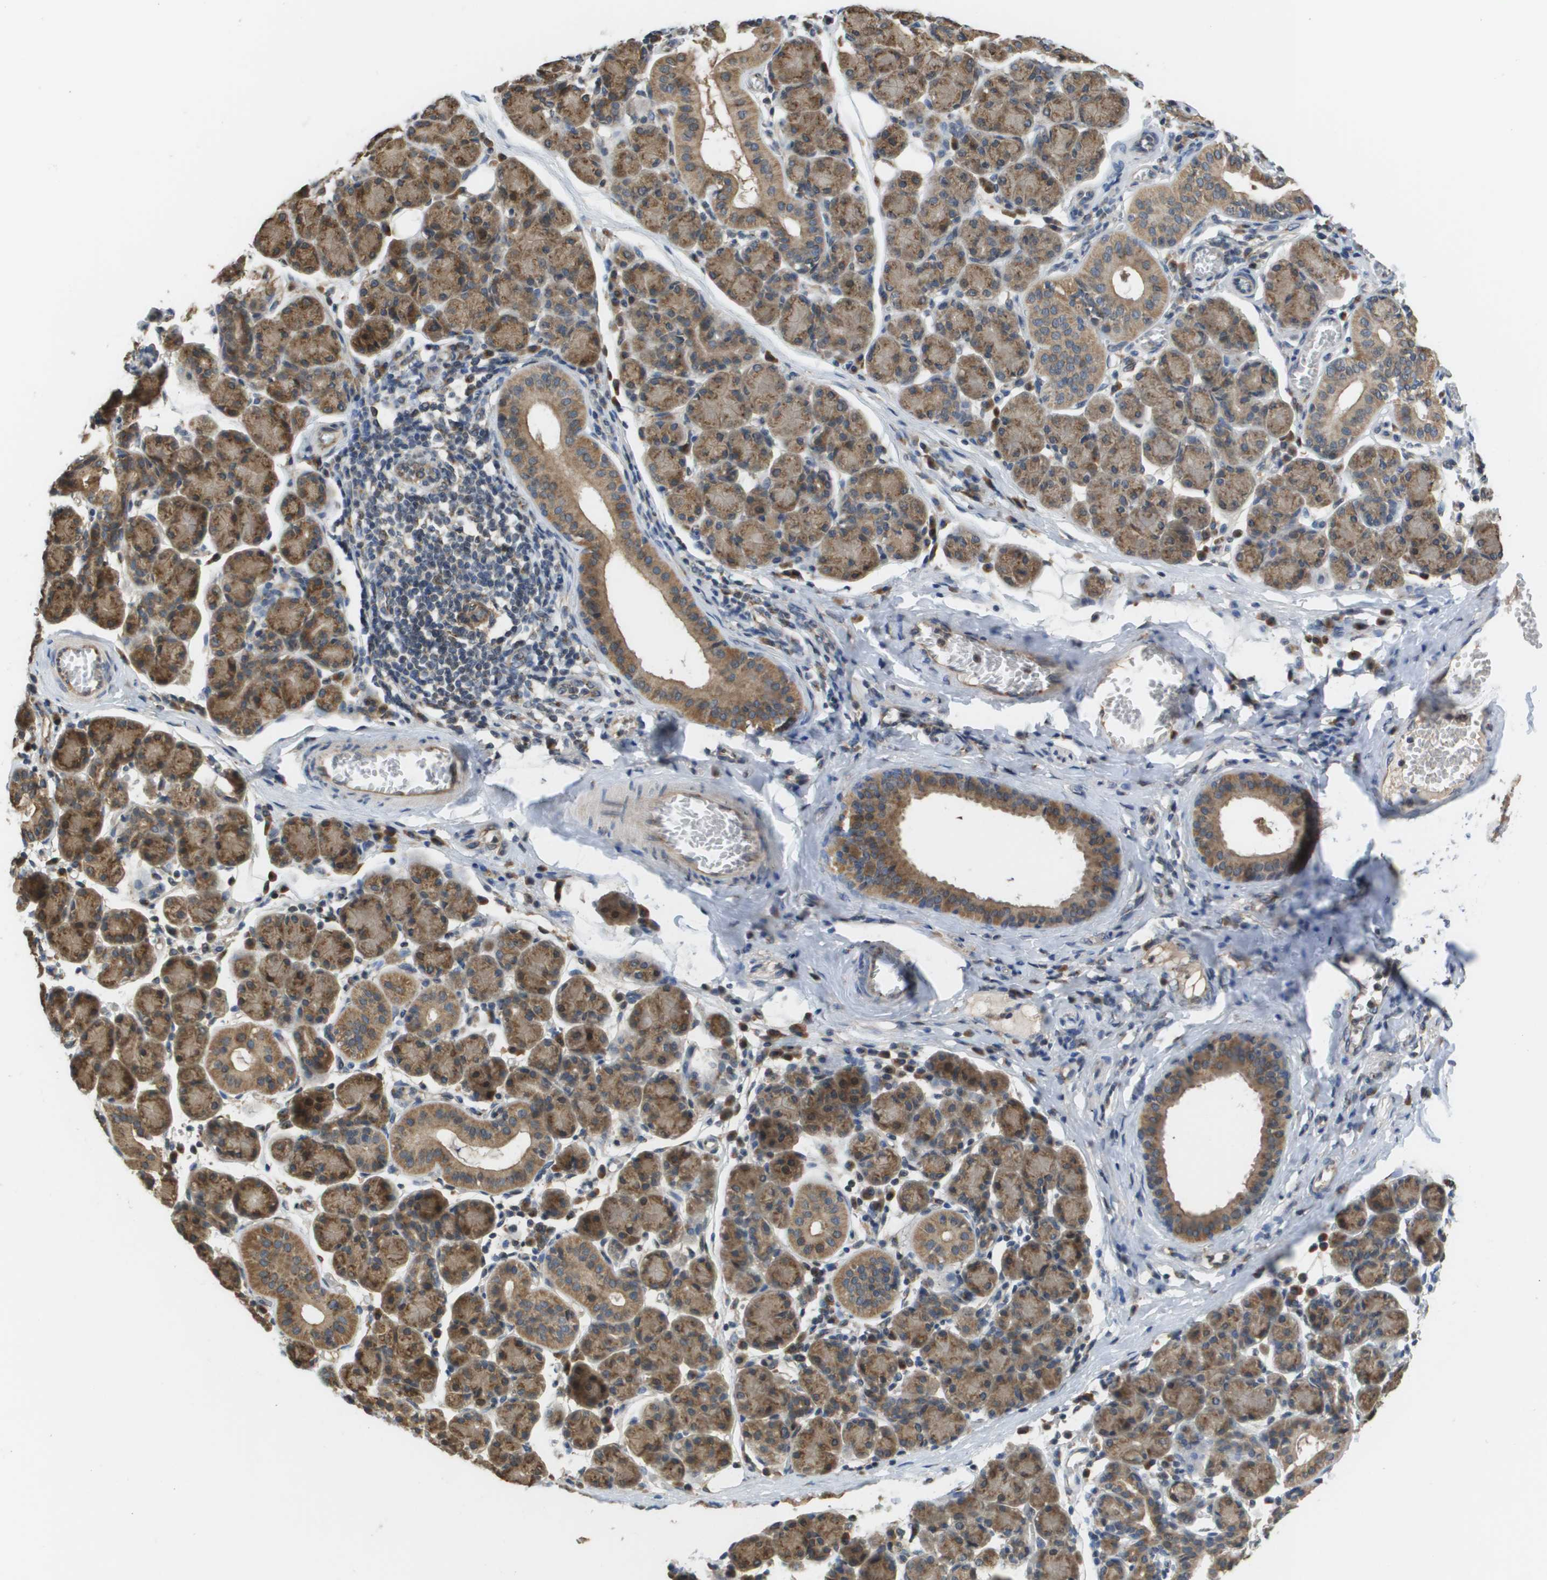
{"staining": {"intensity": "moderate", "quantity": ">75%", "location": "cytoplasmic/membranous"}, "tissue": "salivary gland", "cell_type": "Glandular cells", "image_type": "normal", "snomed": [{"axis": "morphology", "description": "Normal tissue, NOS"}, {"axis": "morphology", "description": "Inflammation, NOS"}, {"axis": "topography", "description": "Lymph node"}, {"axis": "topography", "description": "Salivary gland"}], "caption": "A medium amount of moderate cytoplasmic/membranous staining is identified in about >75% of glandular cells in normal salivary gland.", "gene": "PCK1", "patient": {"sex": "male", "age": 3}}